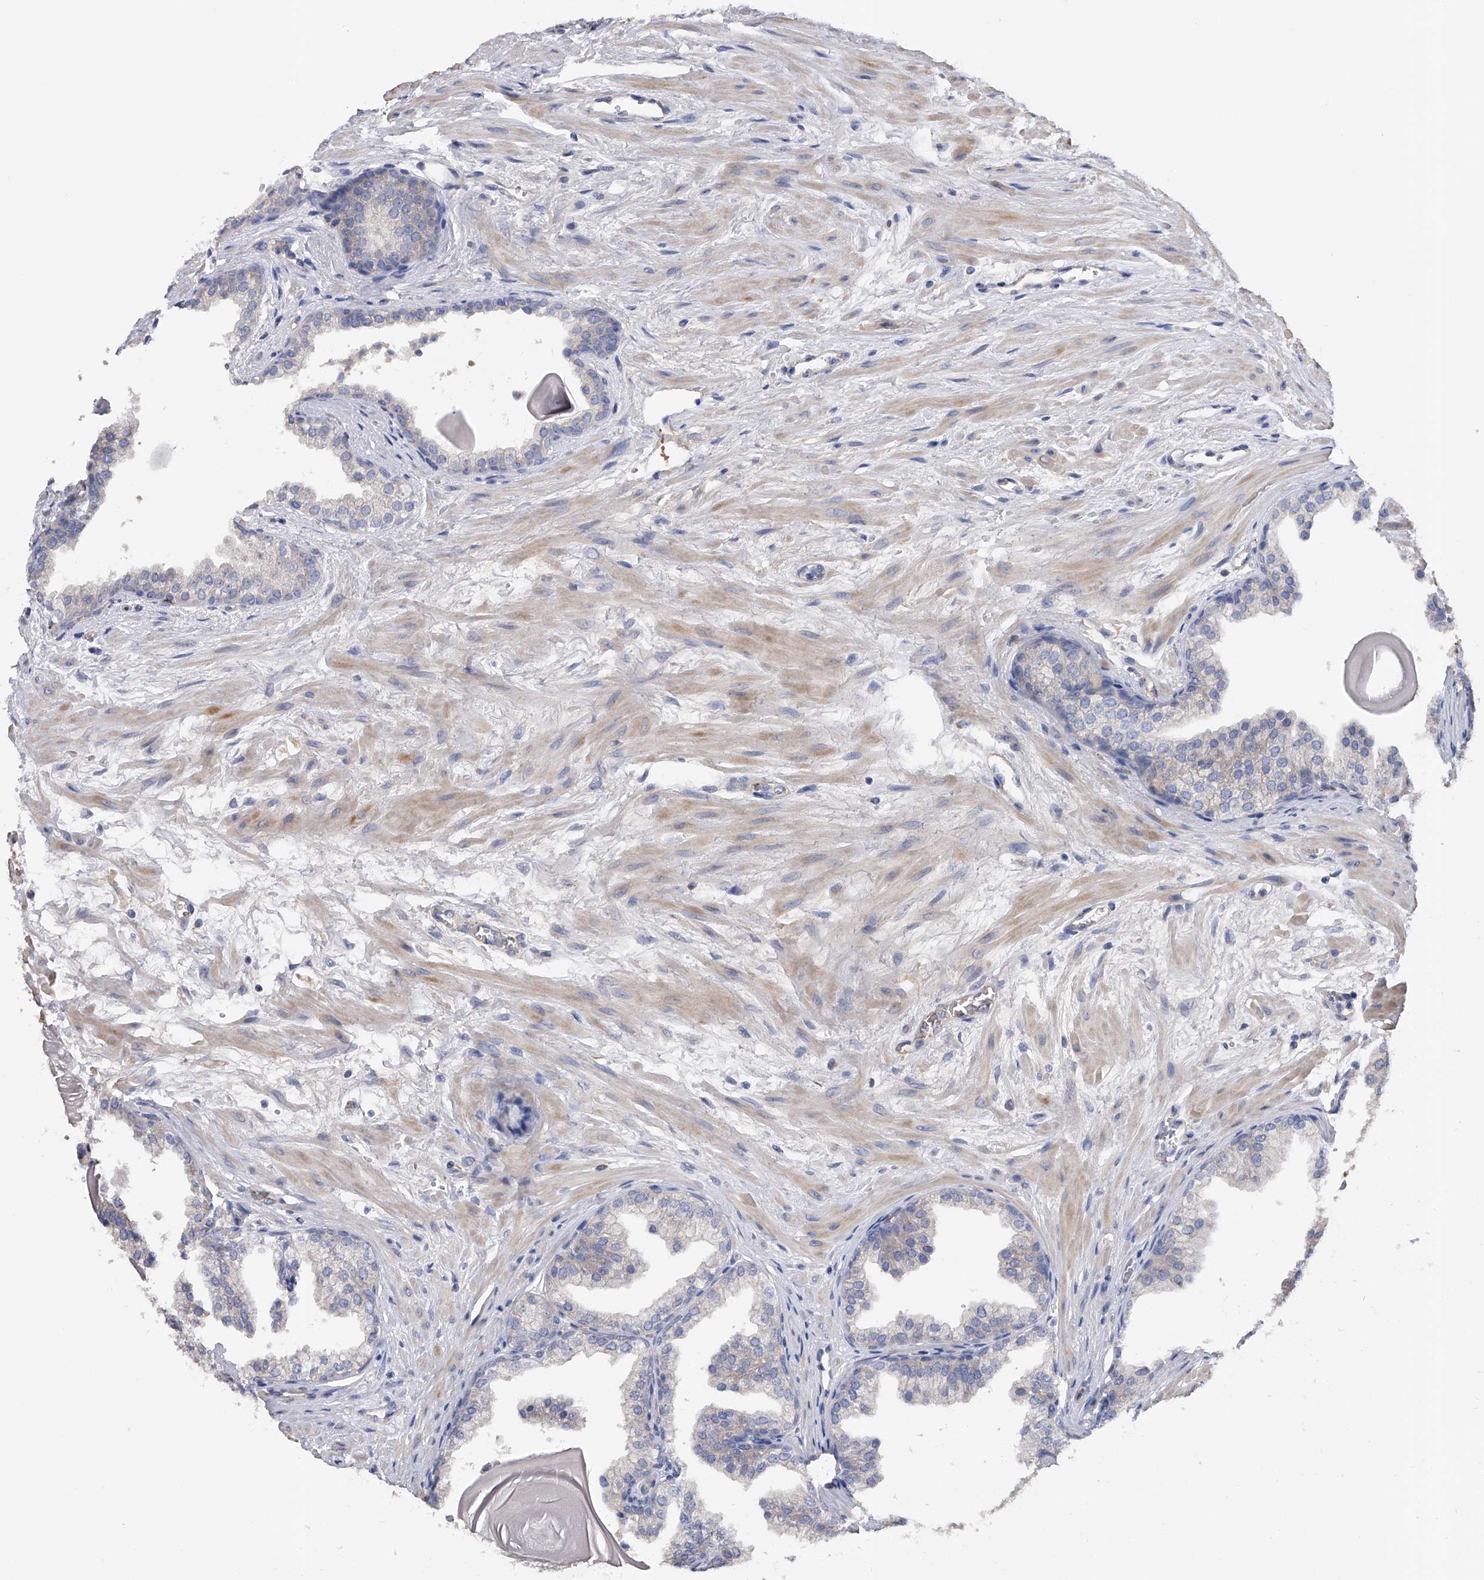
{"staining": {"intensity": "negative", "quantity": "none", "location": "none"}, "tissue": "prostate", "cell_type": "Glandular cells", "image_type": "normal", "snomed": [{"axis": "morphology", "description": "Normal tissue, NOS"}, {"axis": "topography", "description": "Prostate"}], "caption": "DAB immunohistochemical staining of normal prostate reveals no significant expression in glandular cells. Brightfield microscopy of immunohistochemistry (IHC) stained with DAB (3,3'-diaminobenzidine) (brown) and hematoxylin (blue), captured at high magnification.", "gene": "RWDD2A", "patient": {"sex": "male", "age": 48}}